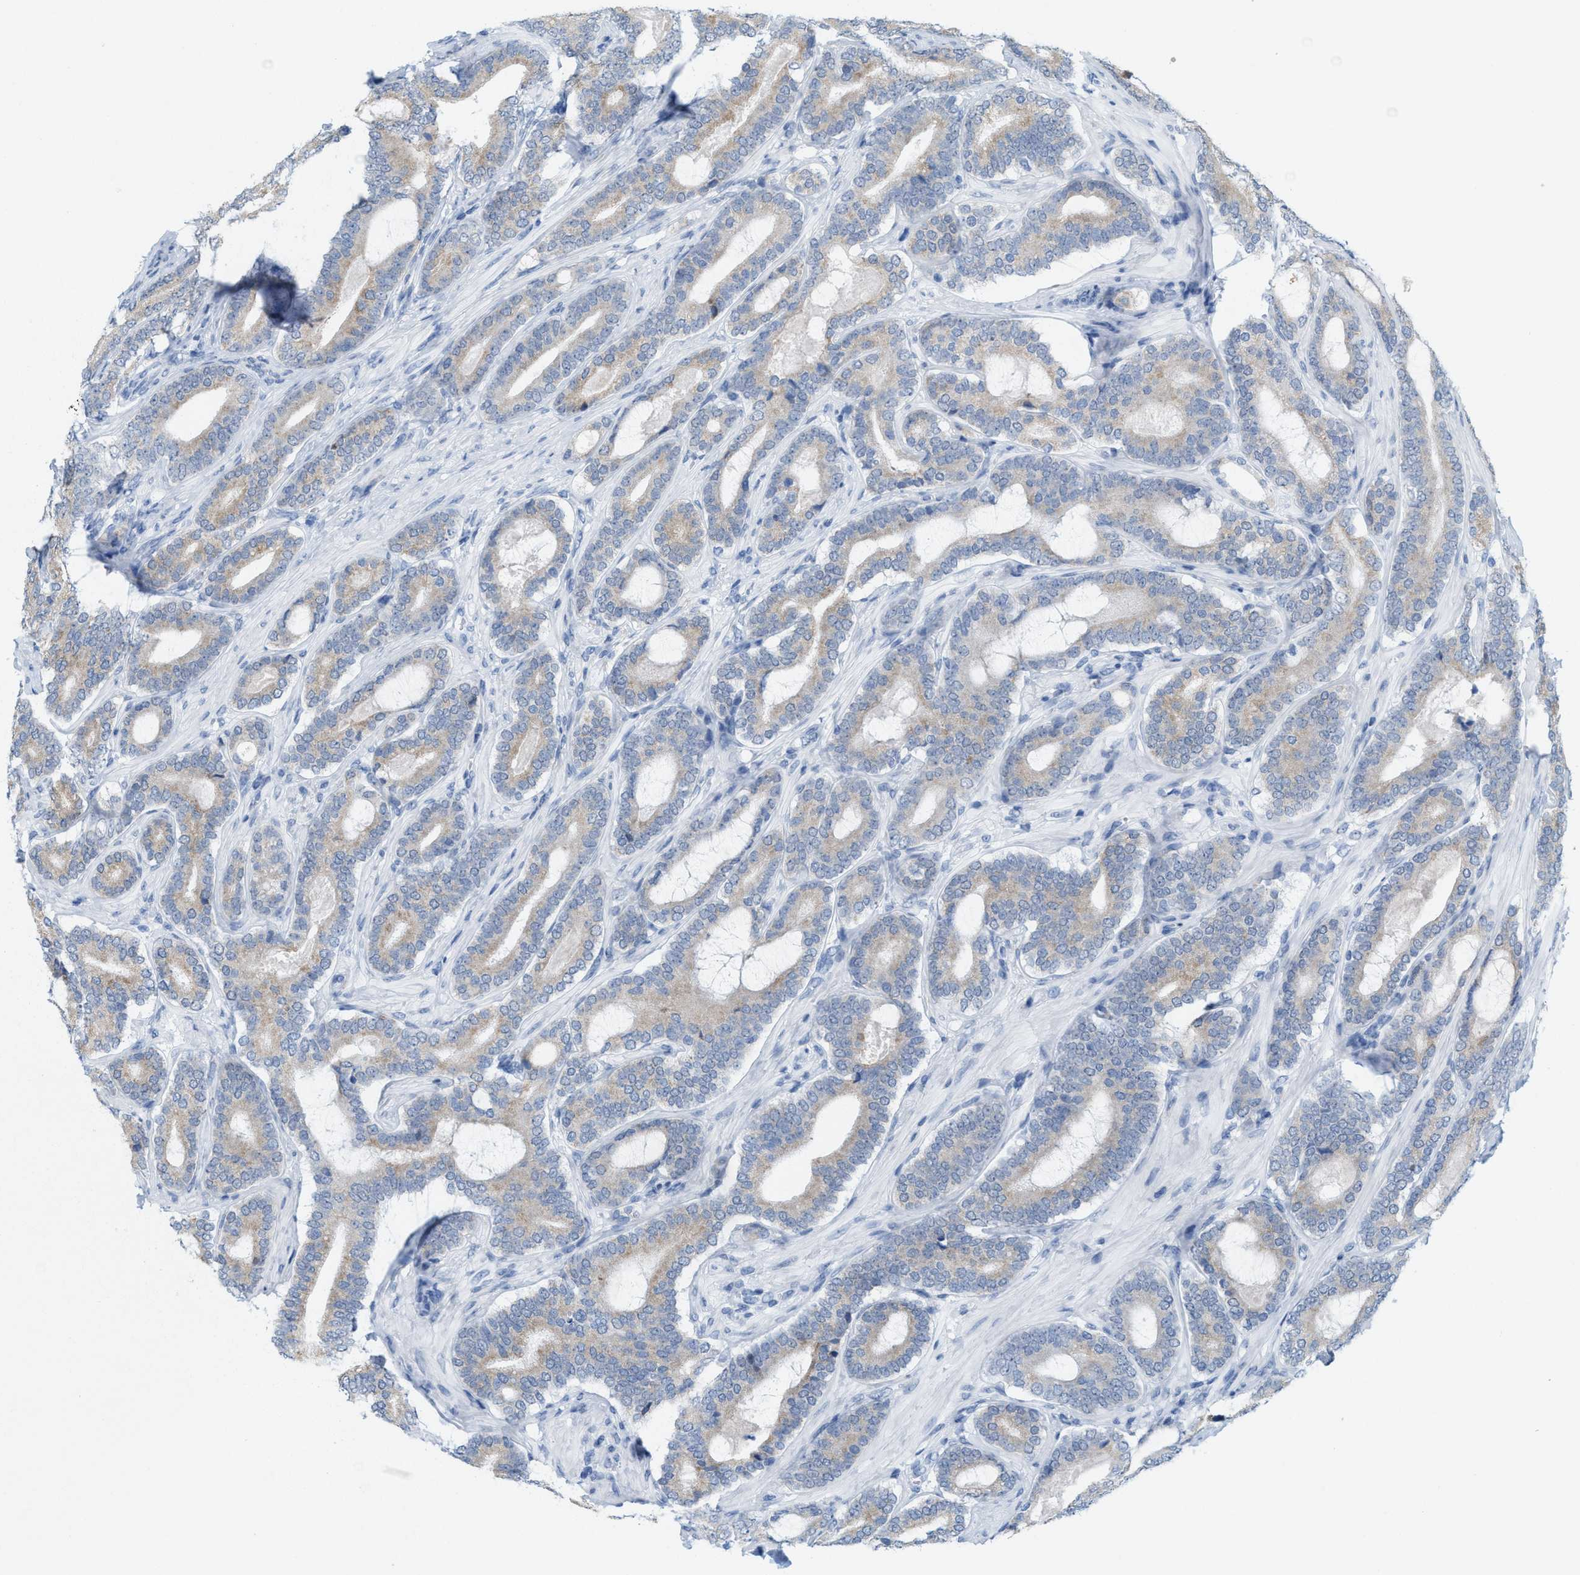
{"staining": {"intensity": "weak", "quantity": ">75%", "location": "cytoplasmic/membranous"}, "tissue": "prostate cancer", "cell_type": "Tumor cells", "image_type": "cancer", "snomed": [{"axis": "morphology", "description": "Adenocarcinoma, High grade"}, {"axis": "topography", "description": "Prostate"}], "caption": "This histopathology image shows prostate cancer (adenocarcinoma (high-grade)) stained with immunohistochemistry to label a protein in brown. The cytoplasmic/membranous of tumor cells show weak positivity for the protein. Nuclei are counter-stained blue.", "gene": "KIFC3", "patient": {"sex": "male", "age": 60}}